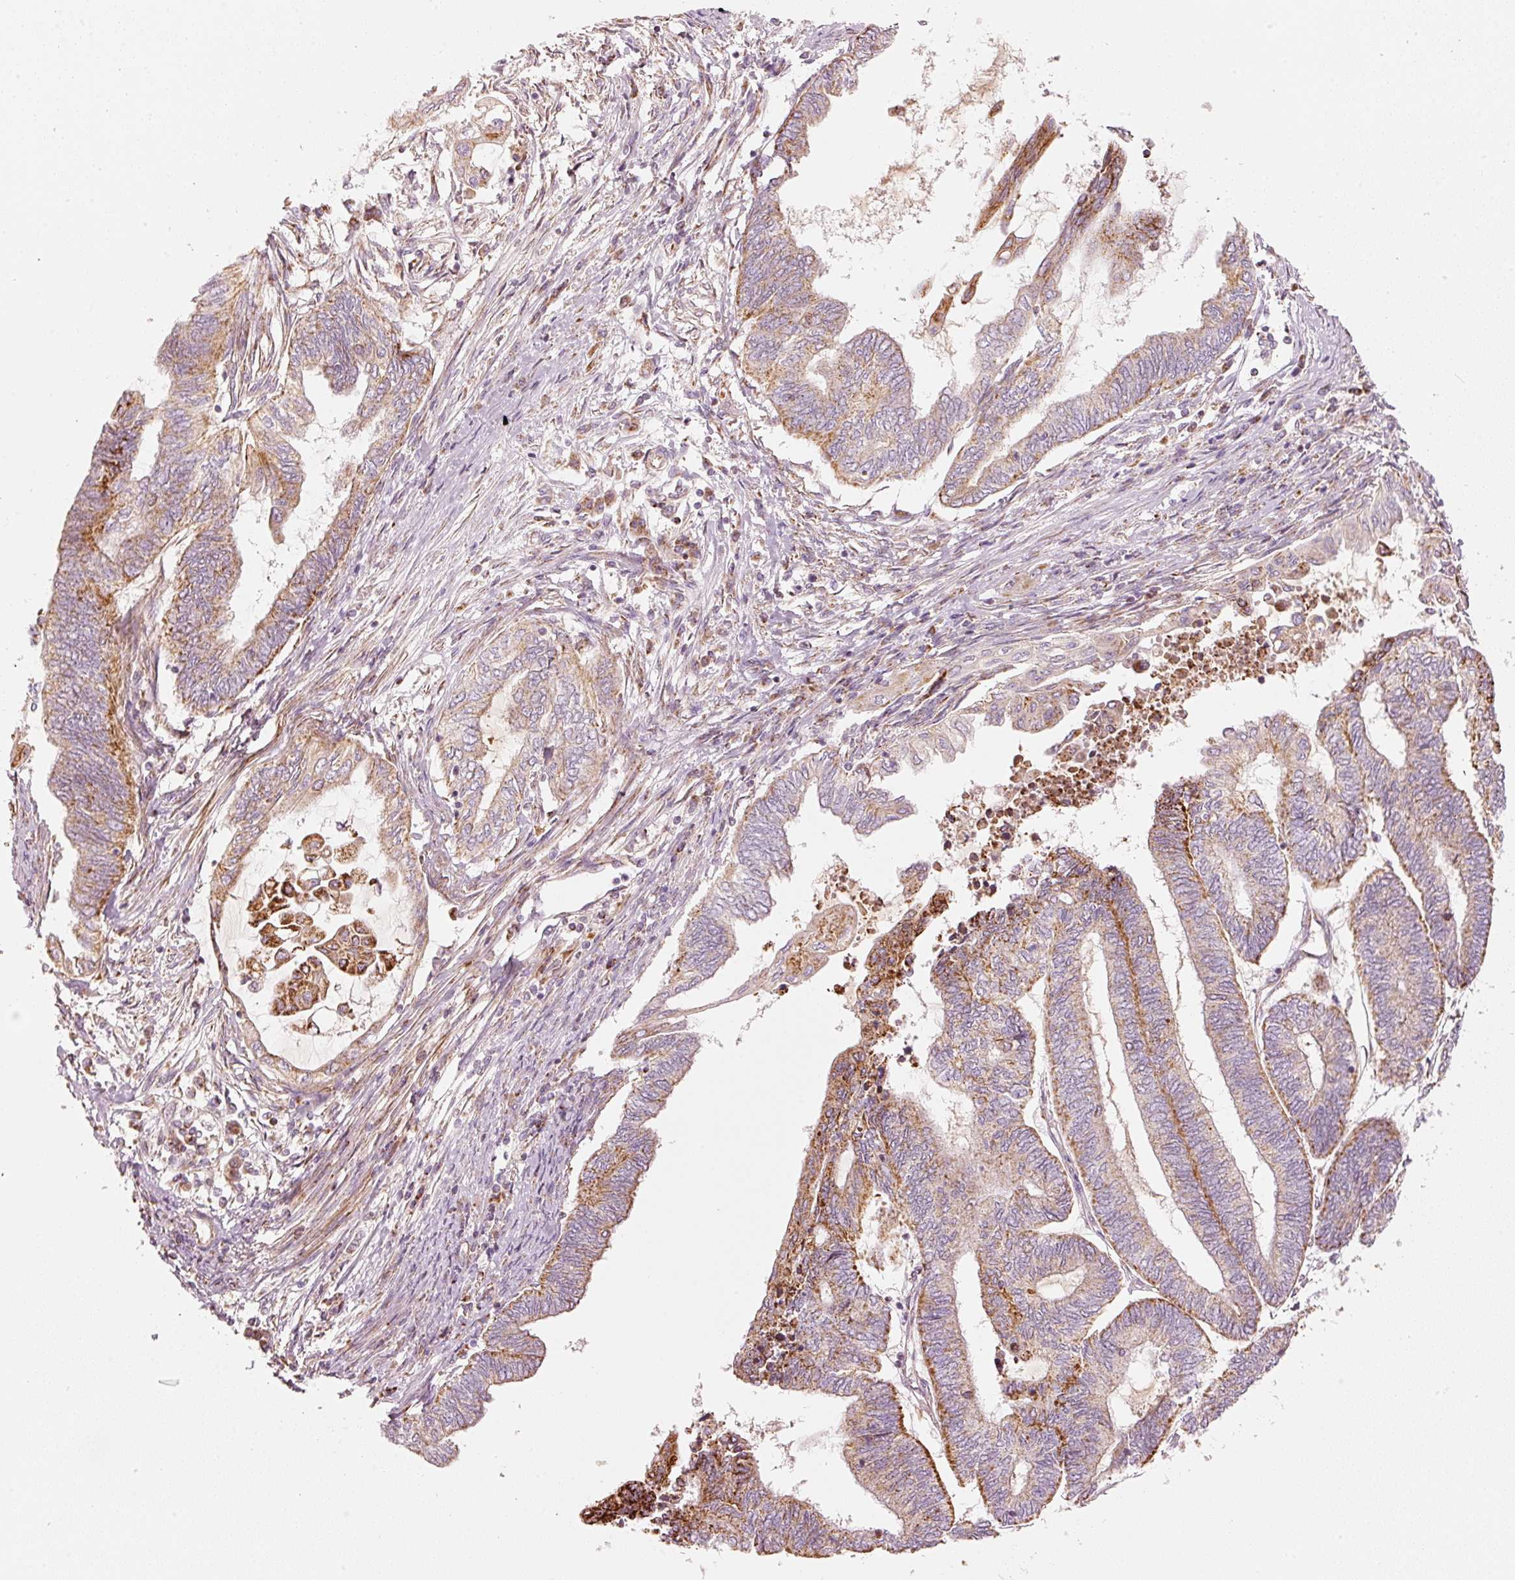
{"staining": {"intensity": "moderate", "quantity": ">75%", "location": "cytoplasmic/membranous"}, "tissue": "endometrial cancer", "cell_type": "Tumor cells", "image_type": "cancer", "snomed": [{"axis": "morphology", "description": "Adenocarcinoma, NOS"}, {"axis": "topography", "description": "Uterus"}, {"axis": "topography", "description": "Endometrium"}], "caption": "Adenocarcinoma (endometrial) tissue reveals moderate cytoplasmic/membranous staining in approximately >75% of tumor cells, visualized by immunohistochemistry.", "gene": "C17orf98", "patient": {"sex": "female", "age": 70}}